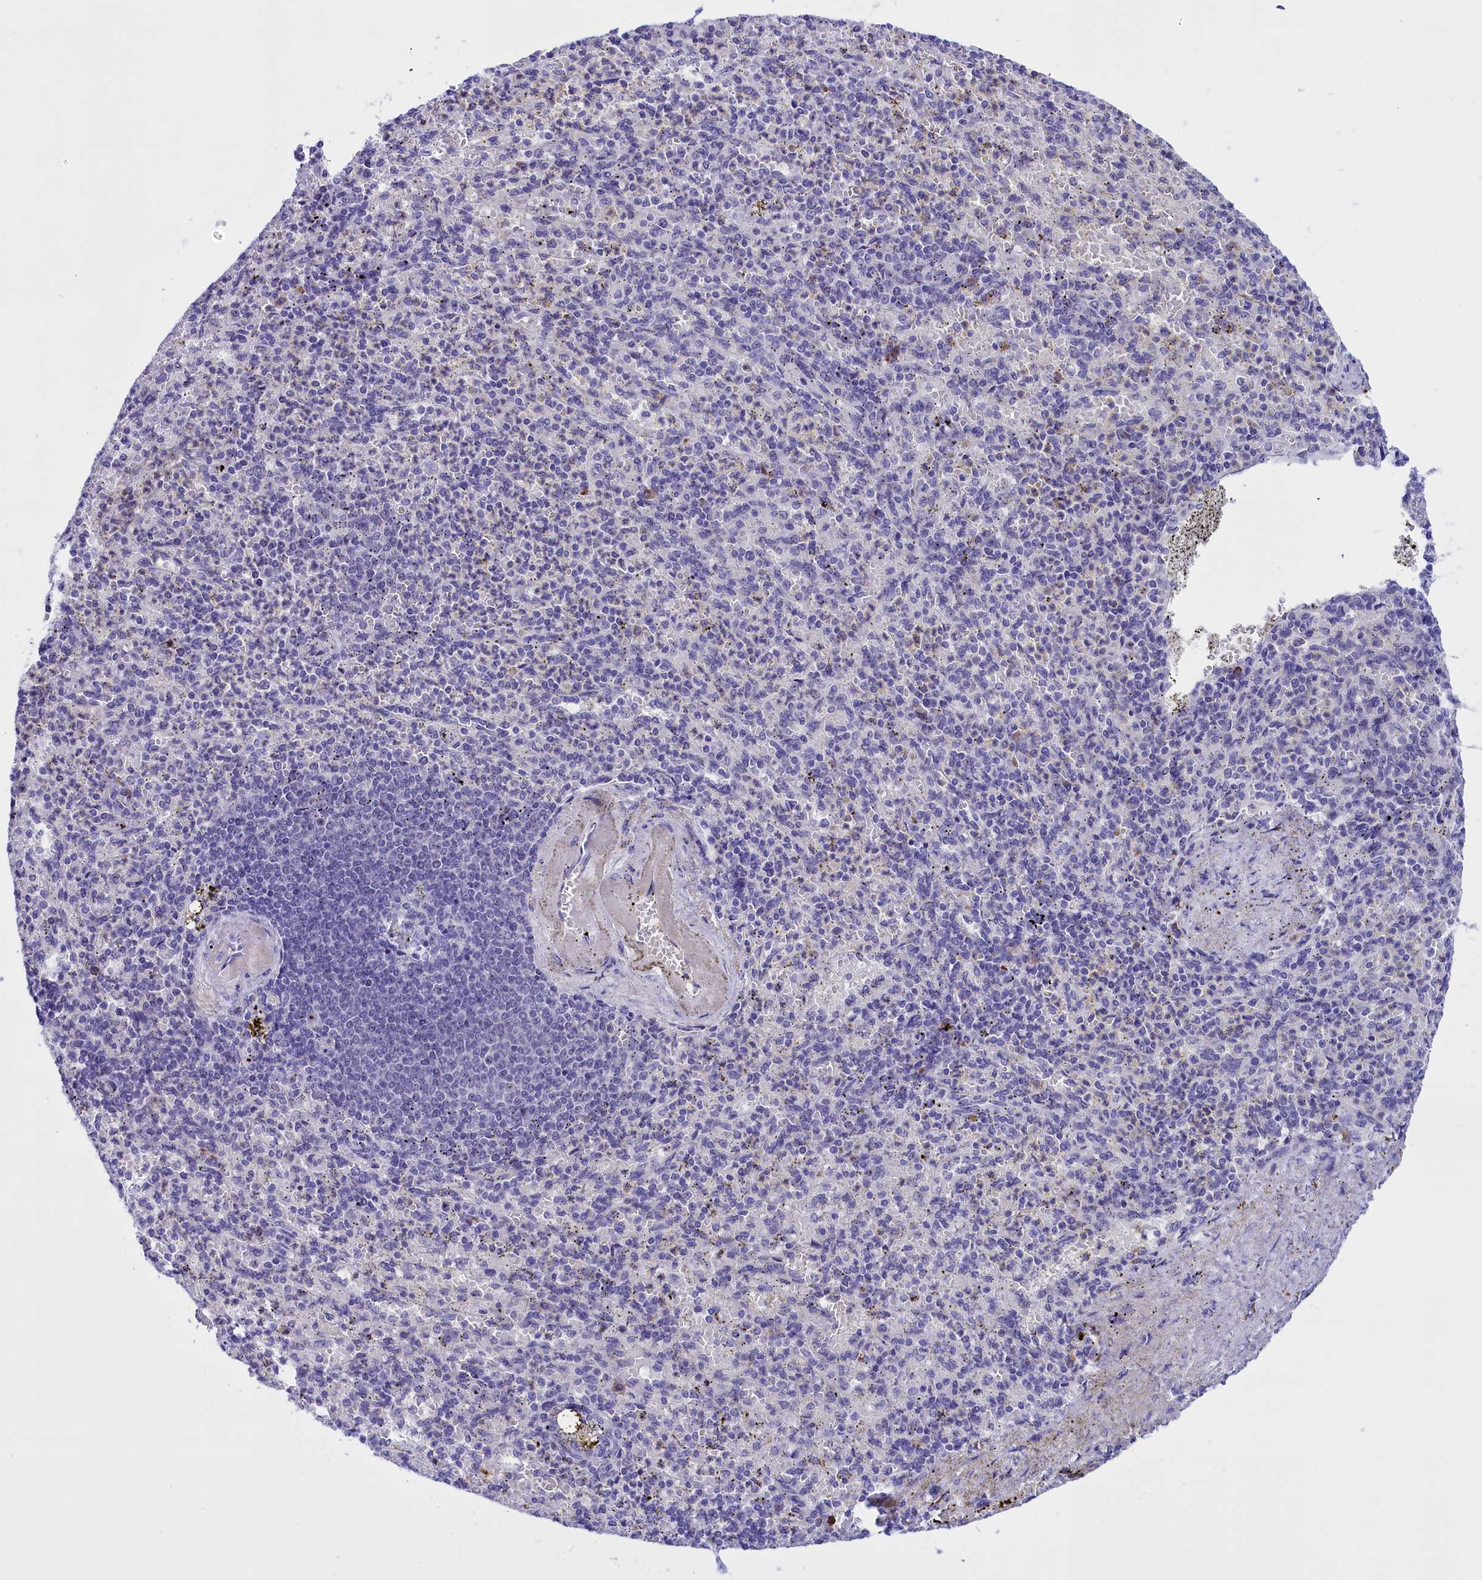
{"staining": {"intensity": "negative", "quantity": "none", "location": "none"}, "tissue": "spleen", "cell_type": "Cells in red pulp", "image_type": "normal", "snomed": [{"axis": "morphology", "description": "Normal tissue, NOS"}, {"axis": "topography", "description": "Spleen"}], "caption": "Protein analysis of normal spleen demonstrates no significant staining in cells in red pulp. Brightfield microscopy of IHC stained with DAB (3,3'-diaminobenzidine) (brown) and hematoxylin (blue), captured at high magnification.", "gene": "TBL3", "patient": {"sex": "female", "age": 74}}